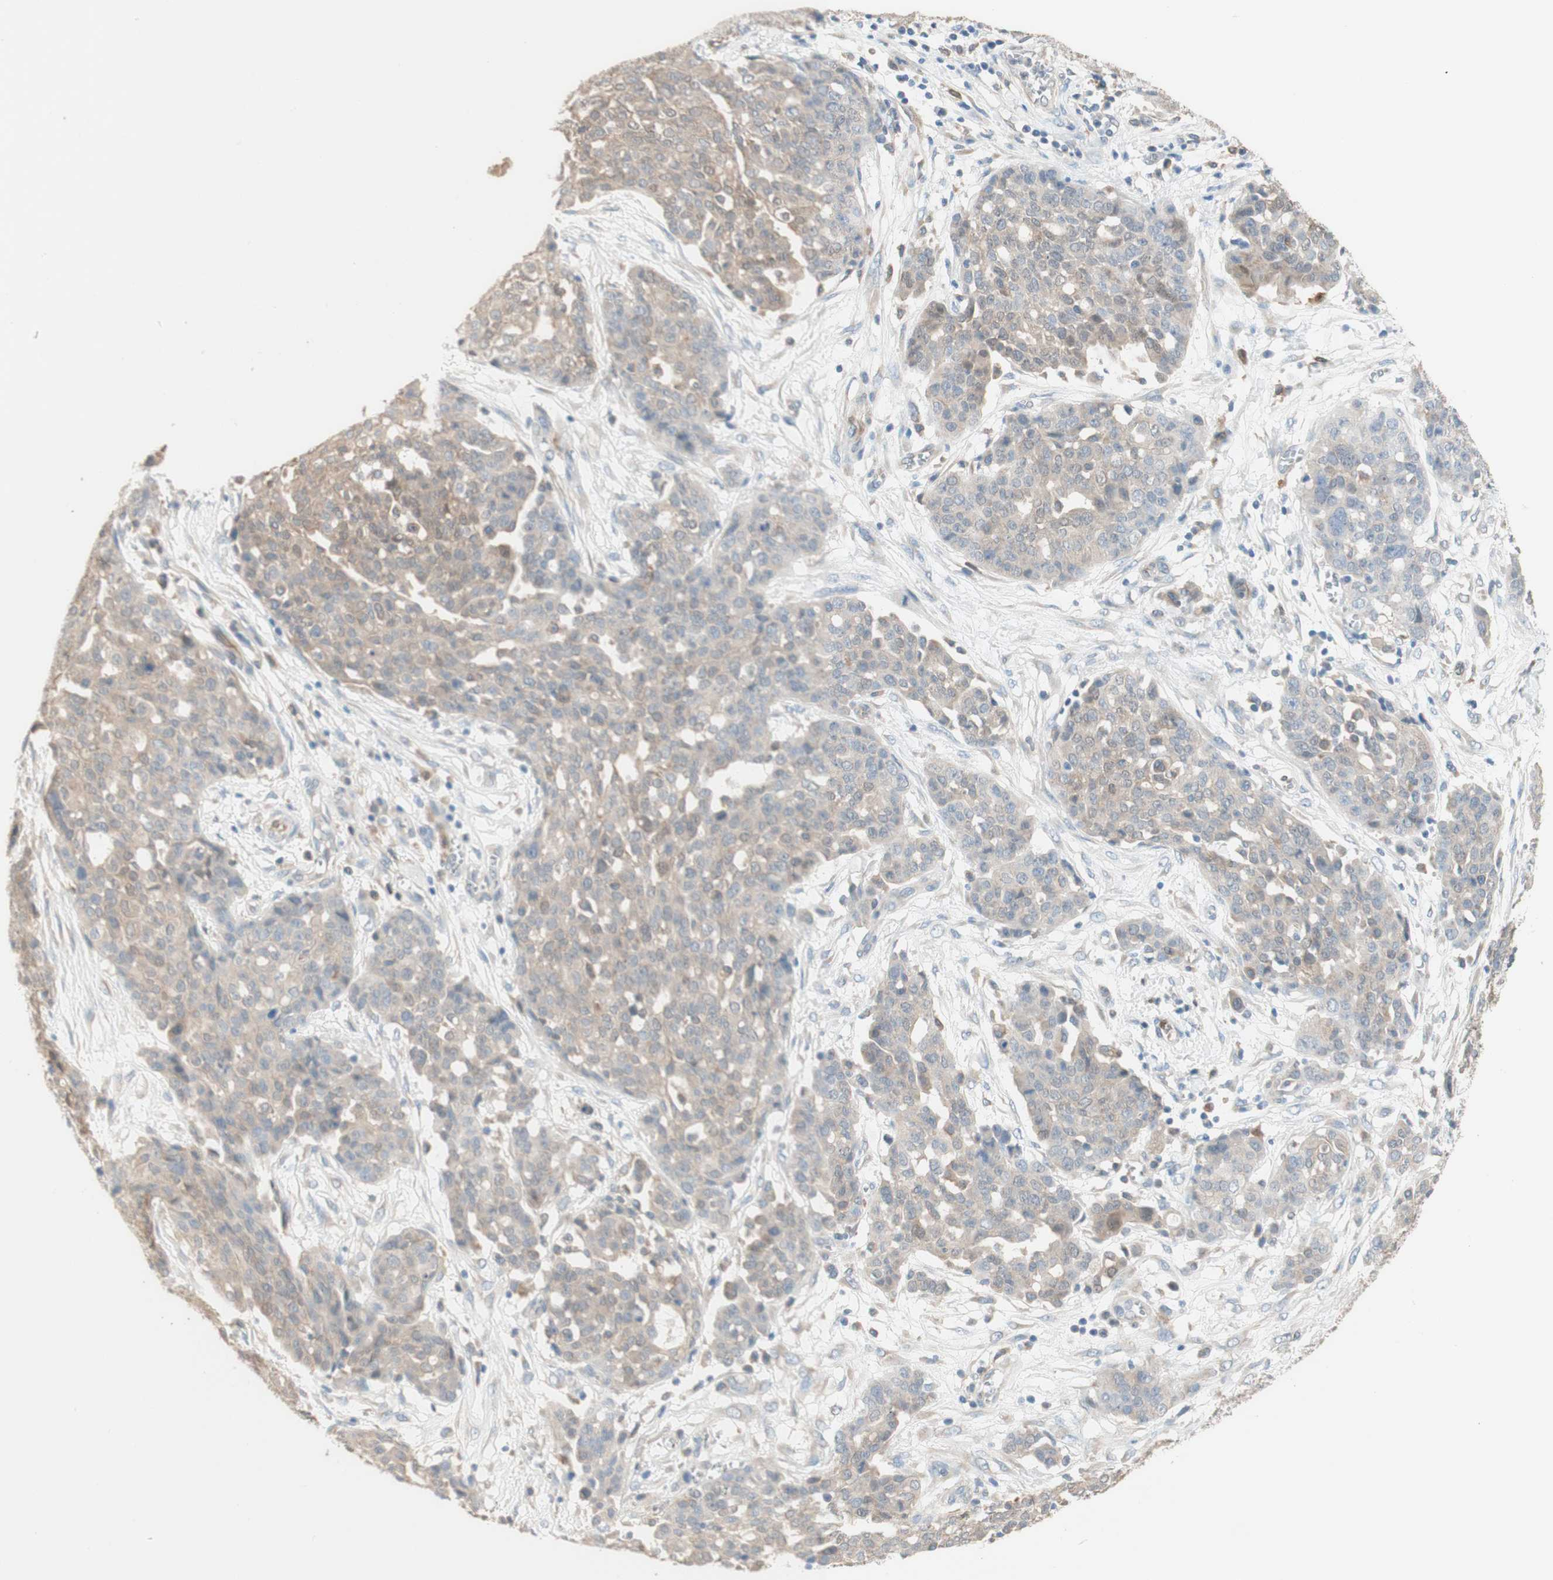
{"staining": {"intensity": "weak", "quantity": "25%-75%", "location": "cytoplasmic/membranous"}, "tissue": "ovarian cancer", "cell_type": "Tumor cells", "image_type": "cancer", "snomed": [{"axis": "morphology", "description": "Cystadenocarcinoma, serous, NOS"}, {"axis": "topography", "description": "Soft tissue"}, {"axis": "topography", "description": "Ovary"}], "caption": "Tumor cells show low levels of weak cytoplasmic/membranous expression in approximately 25%-75% of cells in ovarian serous cystadenocarcinoma.", "gene": "COMT", "patient": {"sex": "female", "age": 57}}